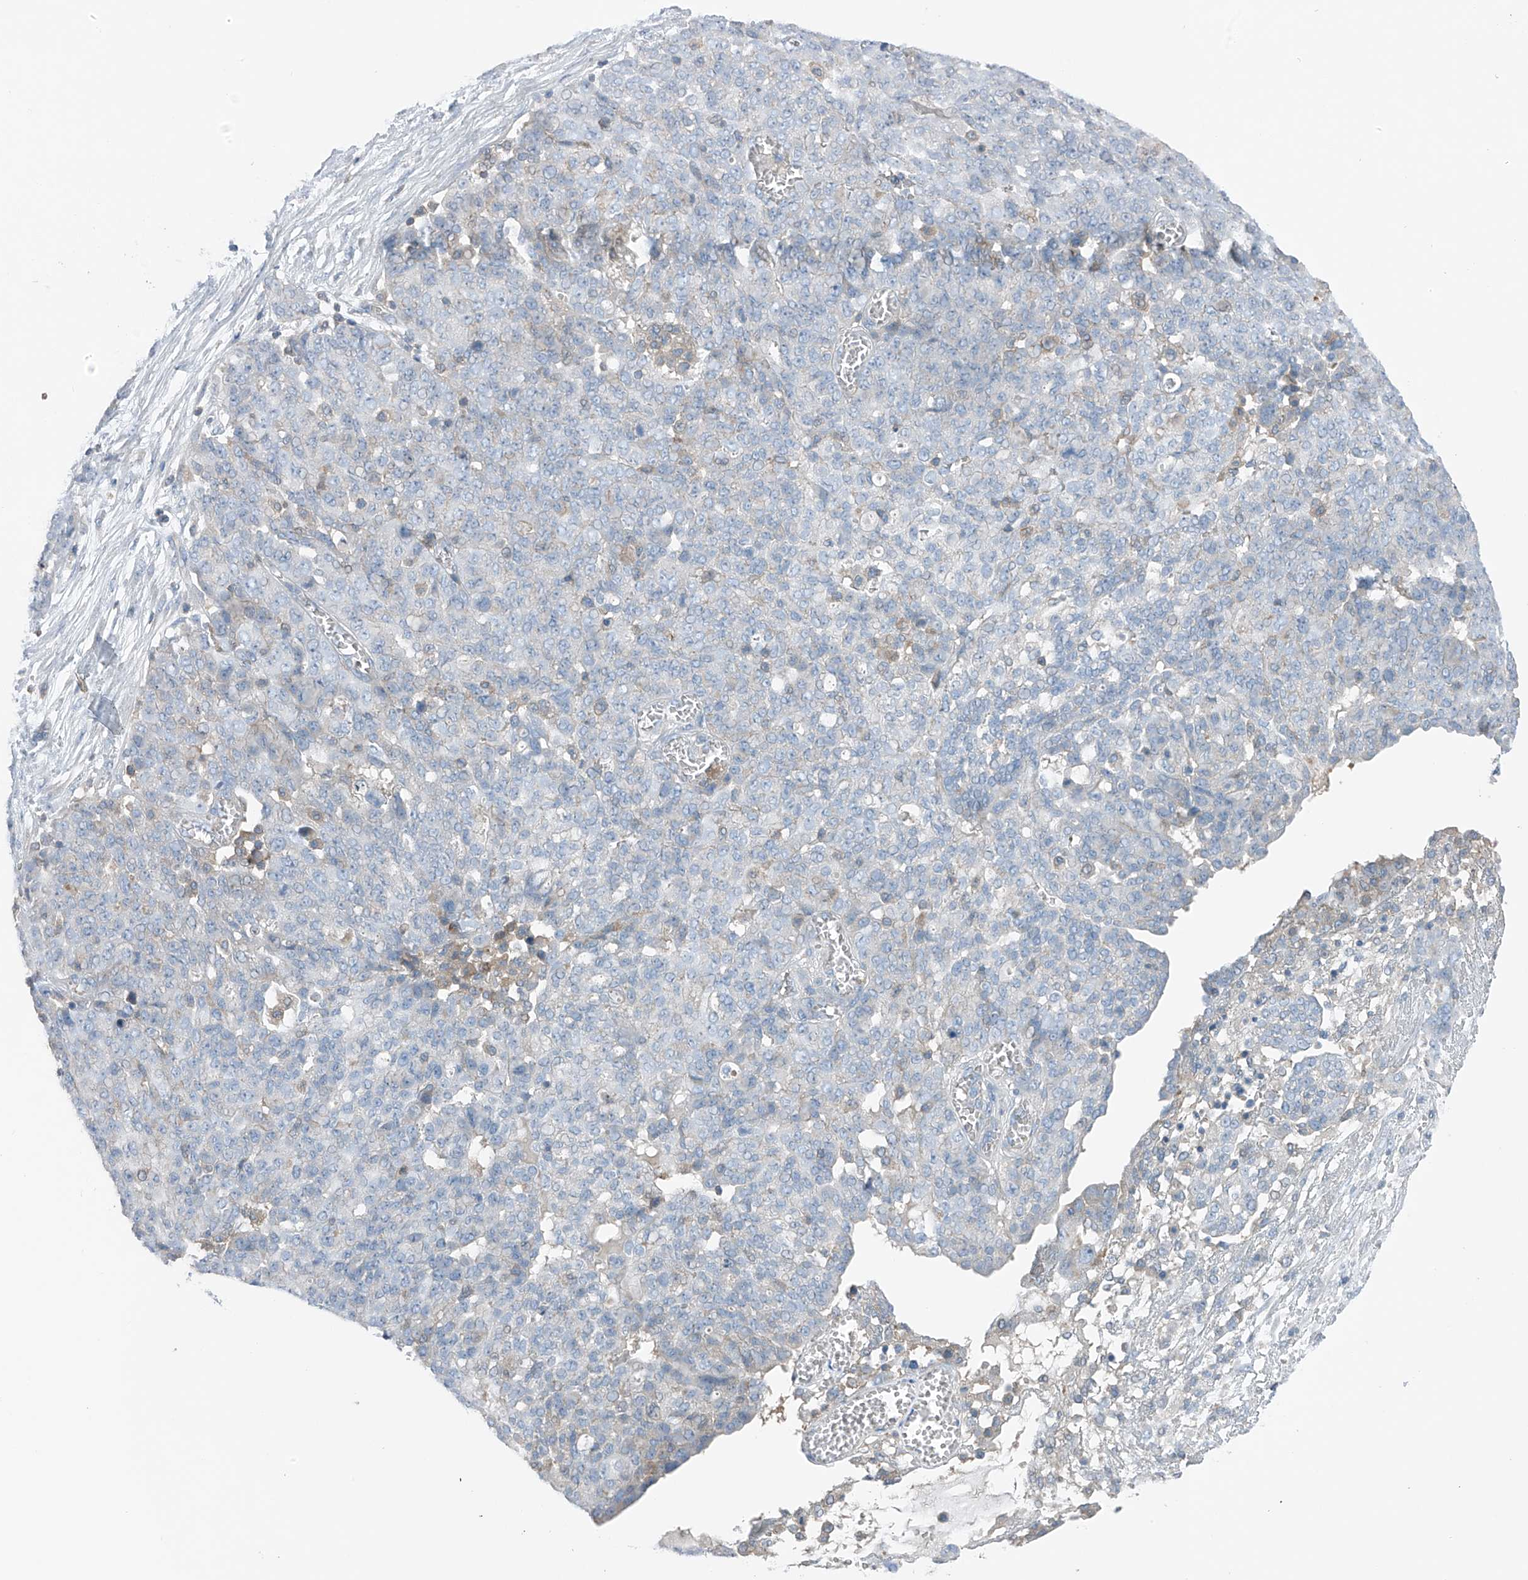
{"staining": {"intensity": "negative", "quantity": "none", "location": "none"}, "tissue": "ovarian cancer", "cell_type": "Tumor cells", "image_type": "cancer", "snomed": [{"axis": "morphology", "description": "Cystadenocarcinoma, serous, NOS"}, {"axis": "topography", "description": "Soft tissue"}, {"axis": "topography", "description": "Ovary"}], "caption": "DAB immunohistochemical staining of ovarian cancer (serous cystadenocarcinoma) shows no significant staining in tumor cells.", "gene": "NALCN", "patient": {"sex": "female", "age": 57}}